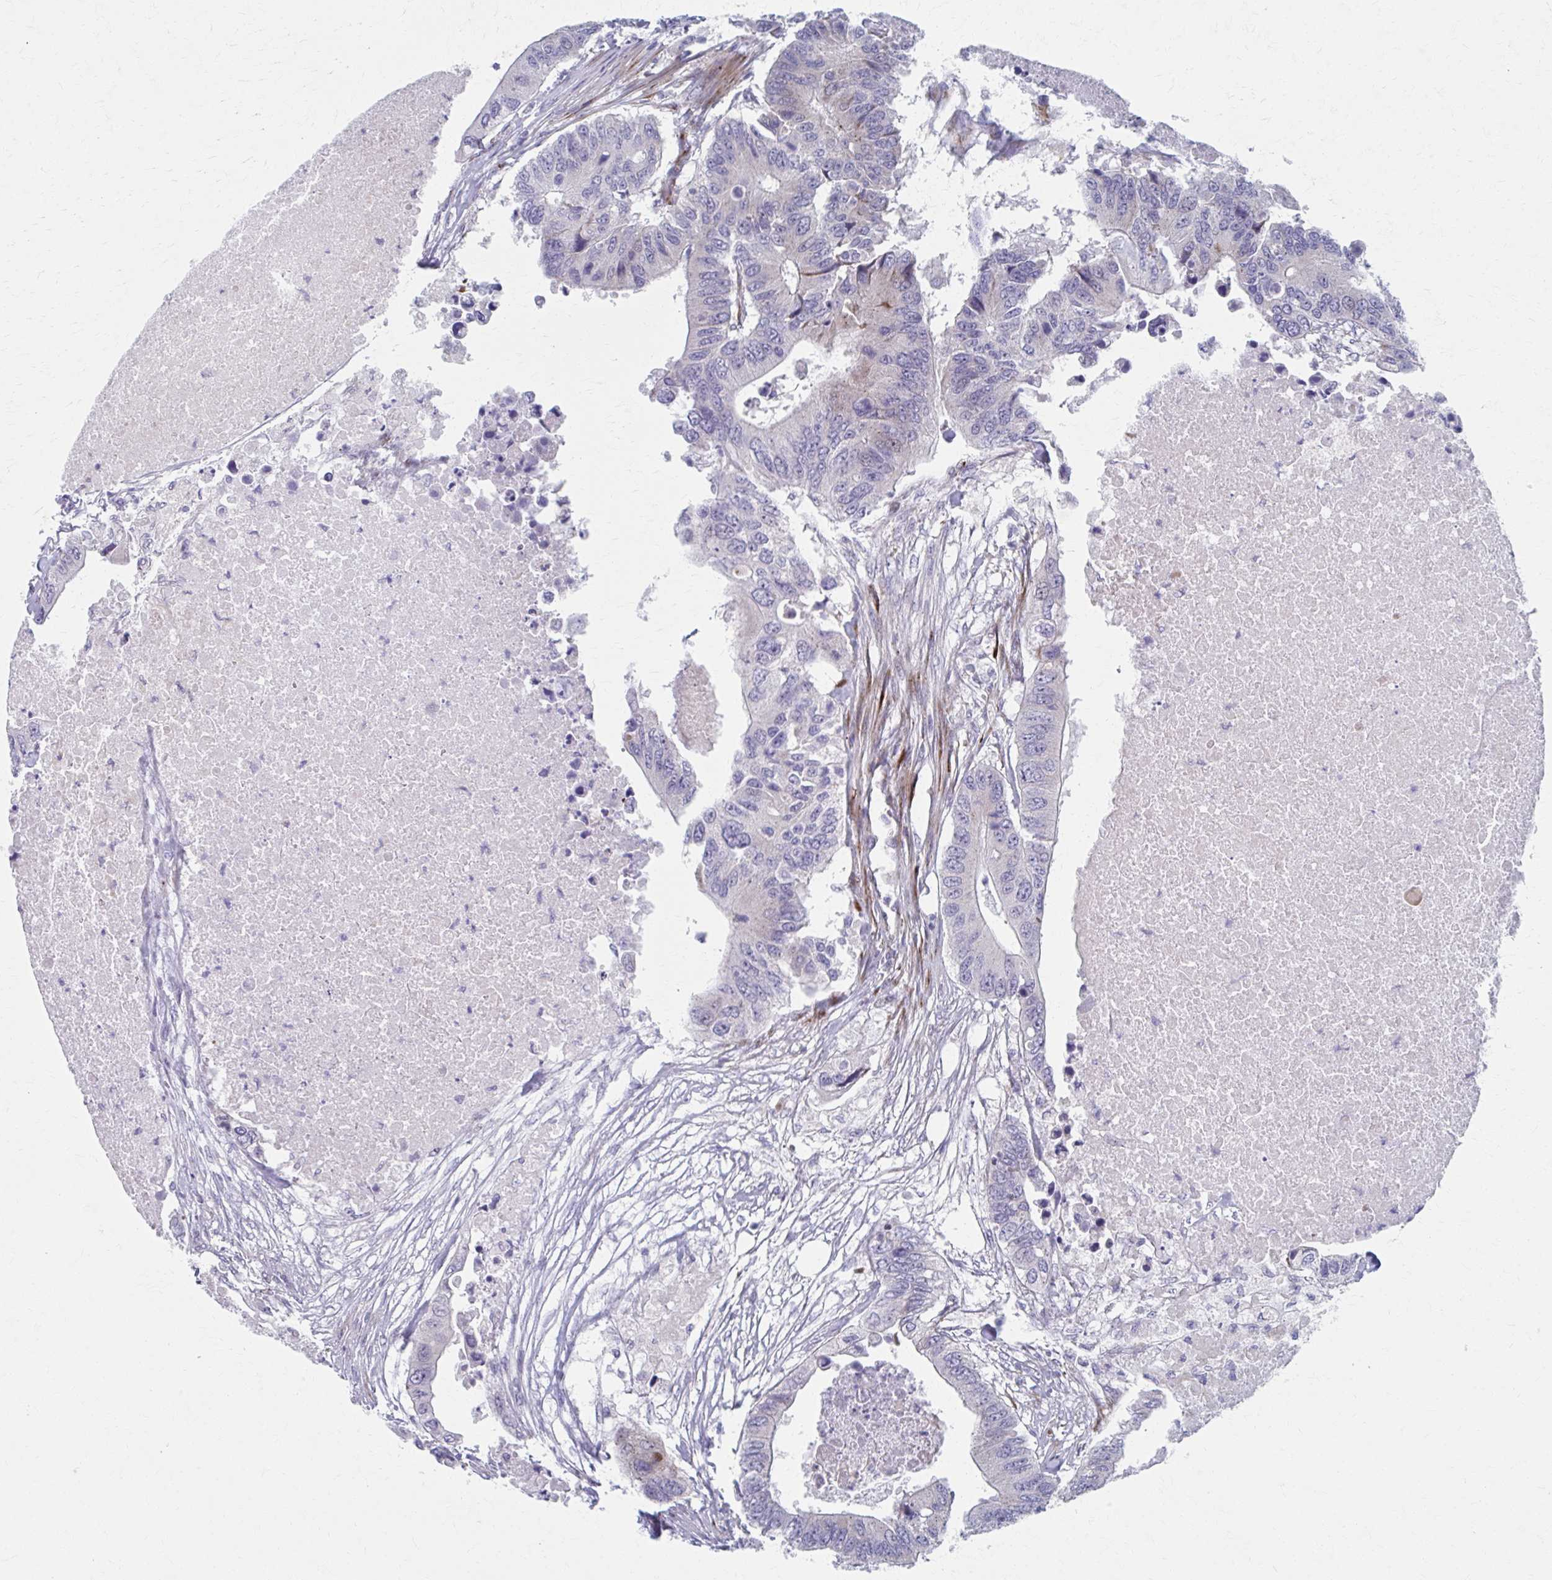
{"staining": {"intensity": "negative", "quantity": "none", "location": "none"}, "tissue": "colorectal cancer", "cell_type": "Tumor cells", "image_type": "cancer", "snomed": [{"axis": "morphology", "description": "Adenocarcinoma, NOS"}, {"axis": "topography", "description": "Colon"}], "caption": "Adenocarcinoma (colorectal) was stained to show a protein in brown. There is no significant positivity in tumor cells.", "gene": "OLFM2", "patient": {"sex": "male", "age": 71}}